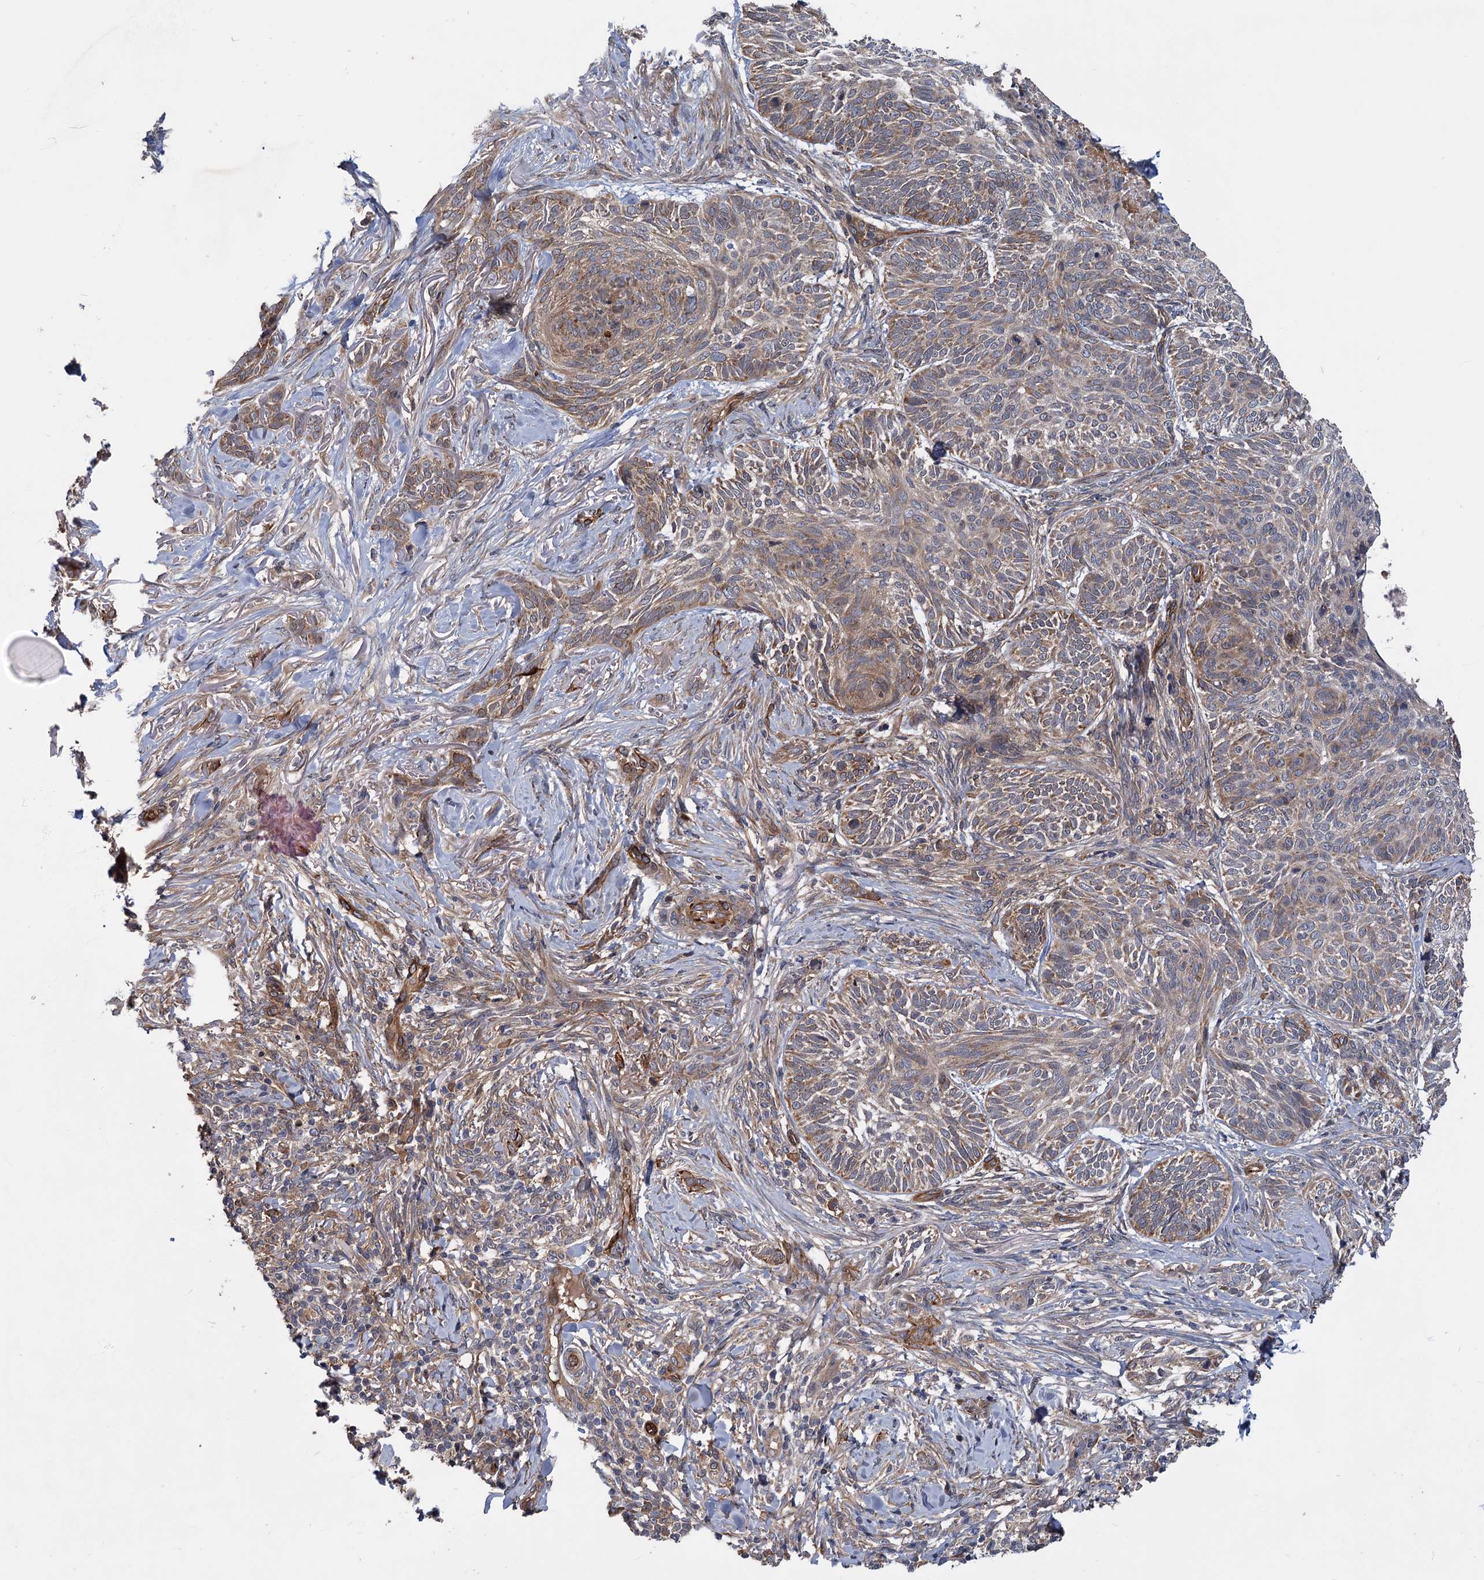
{"staining": {"intensity": "moderate", "quantity": "25%-75%", "location": "cytoplasmic/membranous"}, "tissue": "skin cancer", "cell_type": "Tumor cells", "image_type": "cancer", "snomed": [{"axis": "morphology", "description": "Normal tissue, NOS"}, {"axis": "morphology", "description": "Basal cell carcinoma"}, {"axis": "topography", "description": "Skin"}], "caption": "Skin basal cell carcinoma was stained to show a protein in brown. There is medium levels of moderate cytoplasmic/membranous positivity in approximately 25%-75% of tumor cells.", "gene": "PKN2", "patient": {"sex": "male", "age": 66}}